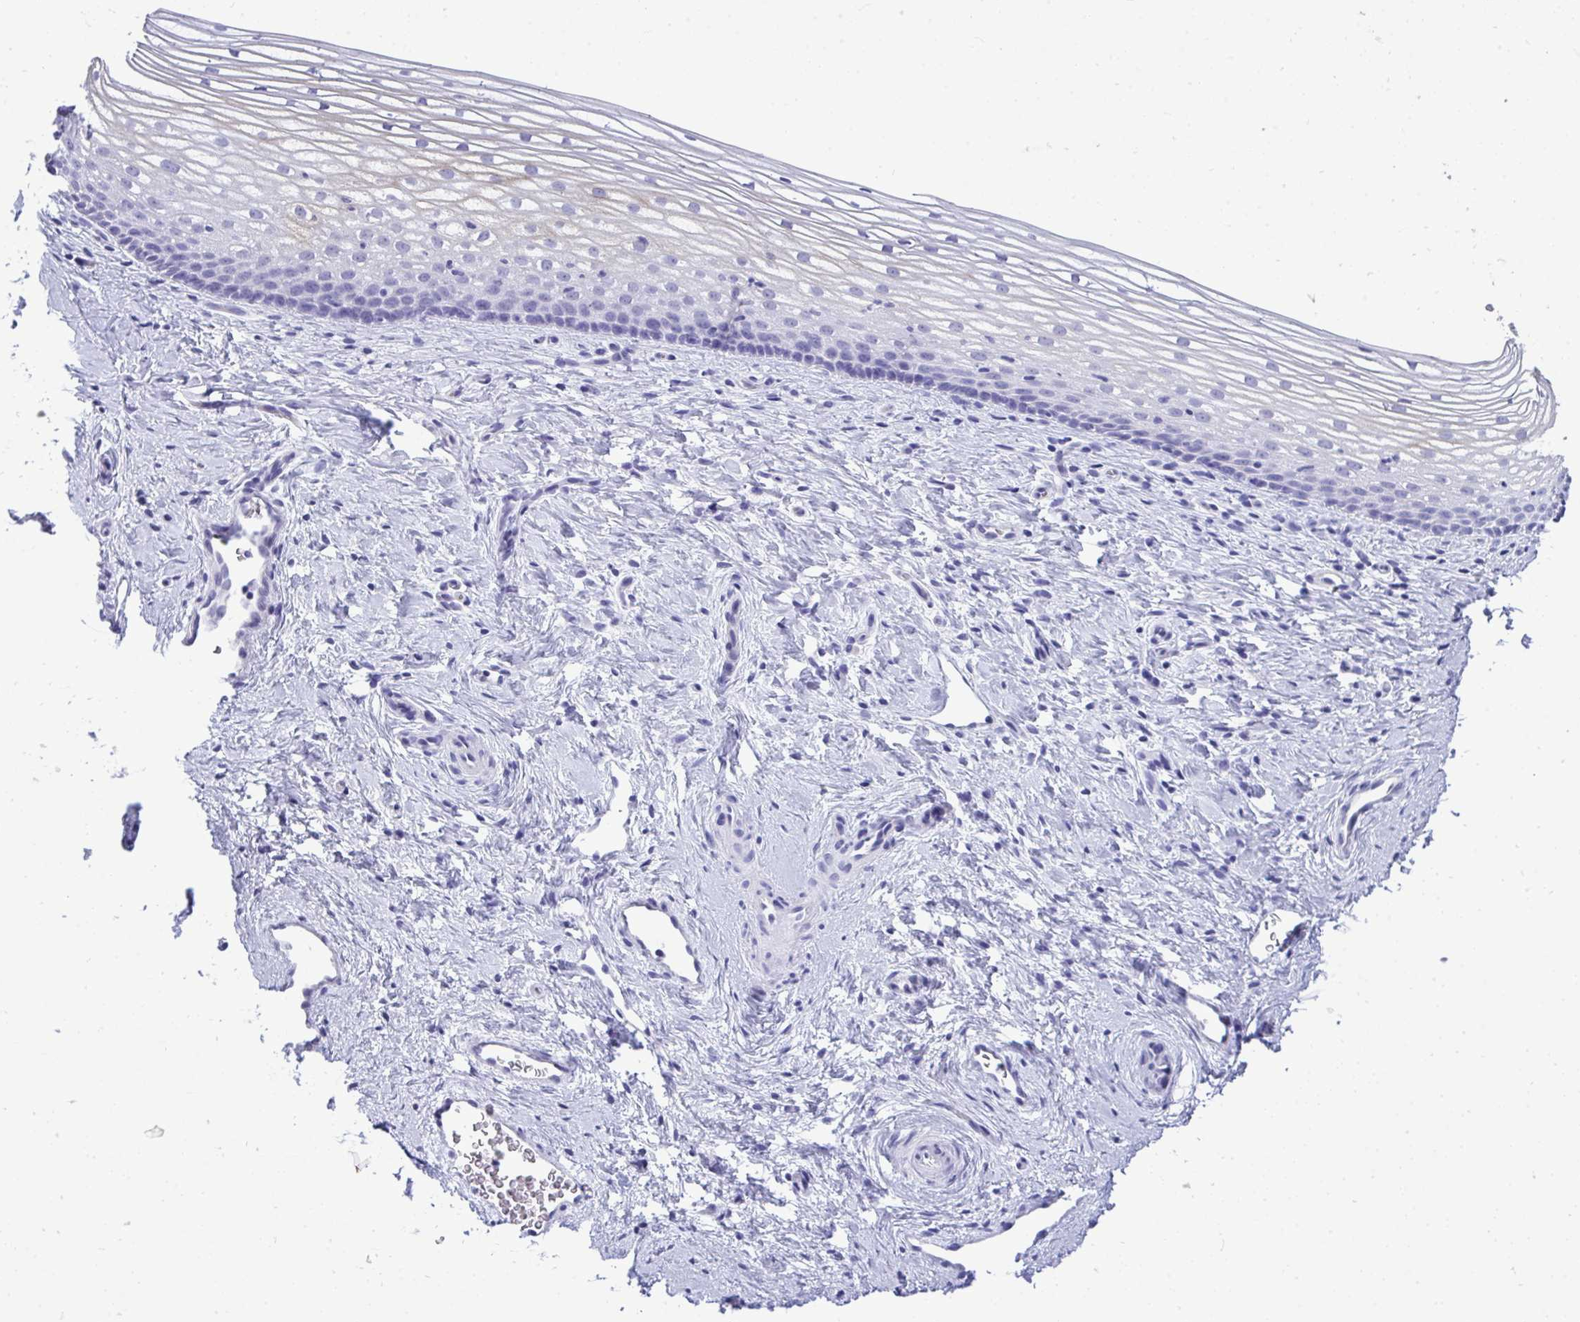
{"staining": {"intensity": "negative", "quantity": "none", "location": "none"}, "tissue": "vagina", "cell_type": "Squamous epithelial cells", "image_type": "normal", "snomed": [{"axis": "morphology", "description": "Normal tissue, NOS"}, {"axis": "topography", "description": "Vagina"}], "caption": "Immunohistochemistry image of unremarkable vagina: human vagina stained with DAB (3,3'-diaminobenzidine) shows no significant protein expression in squamous epithelial cells.", "gene": "PRM2", "patient": {"sex": "female", "age": 51}}